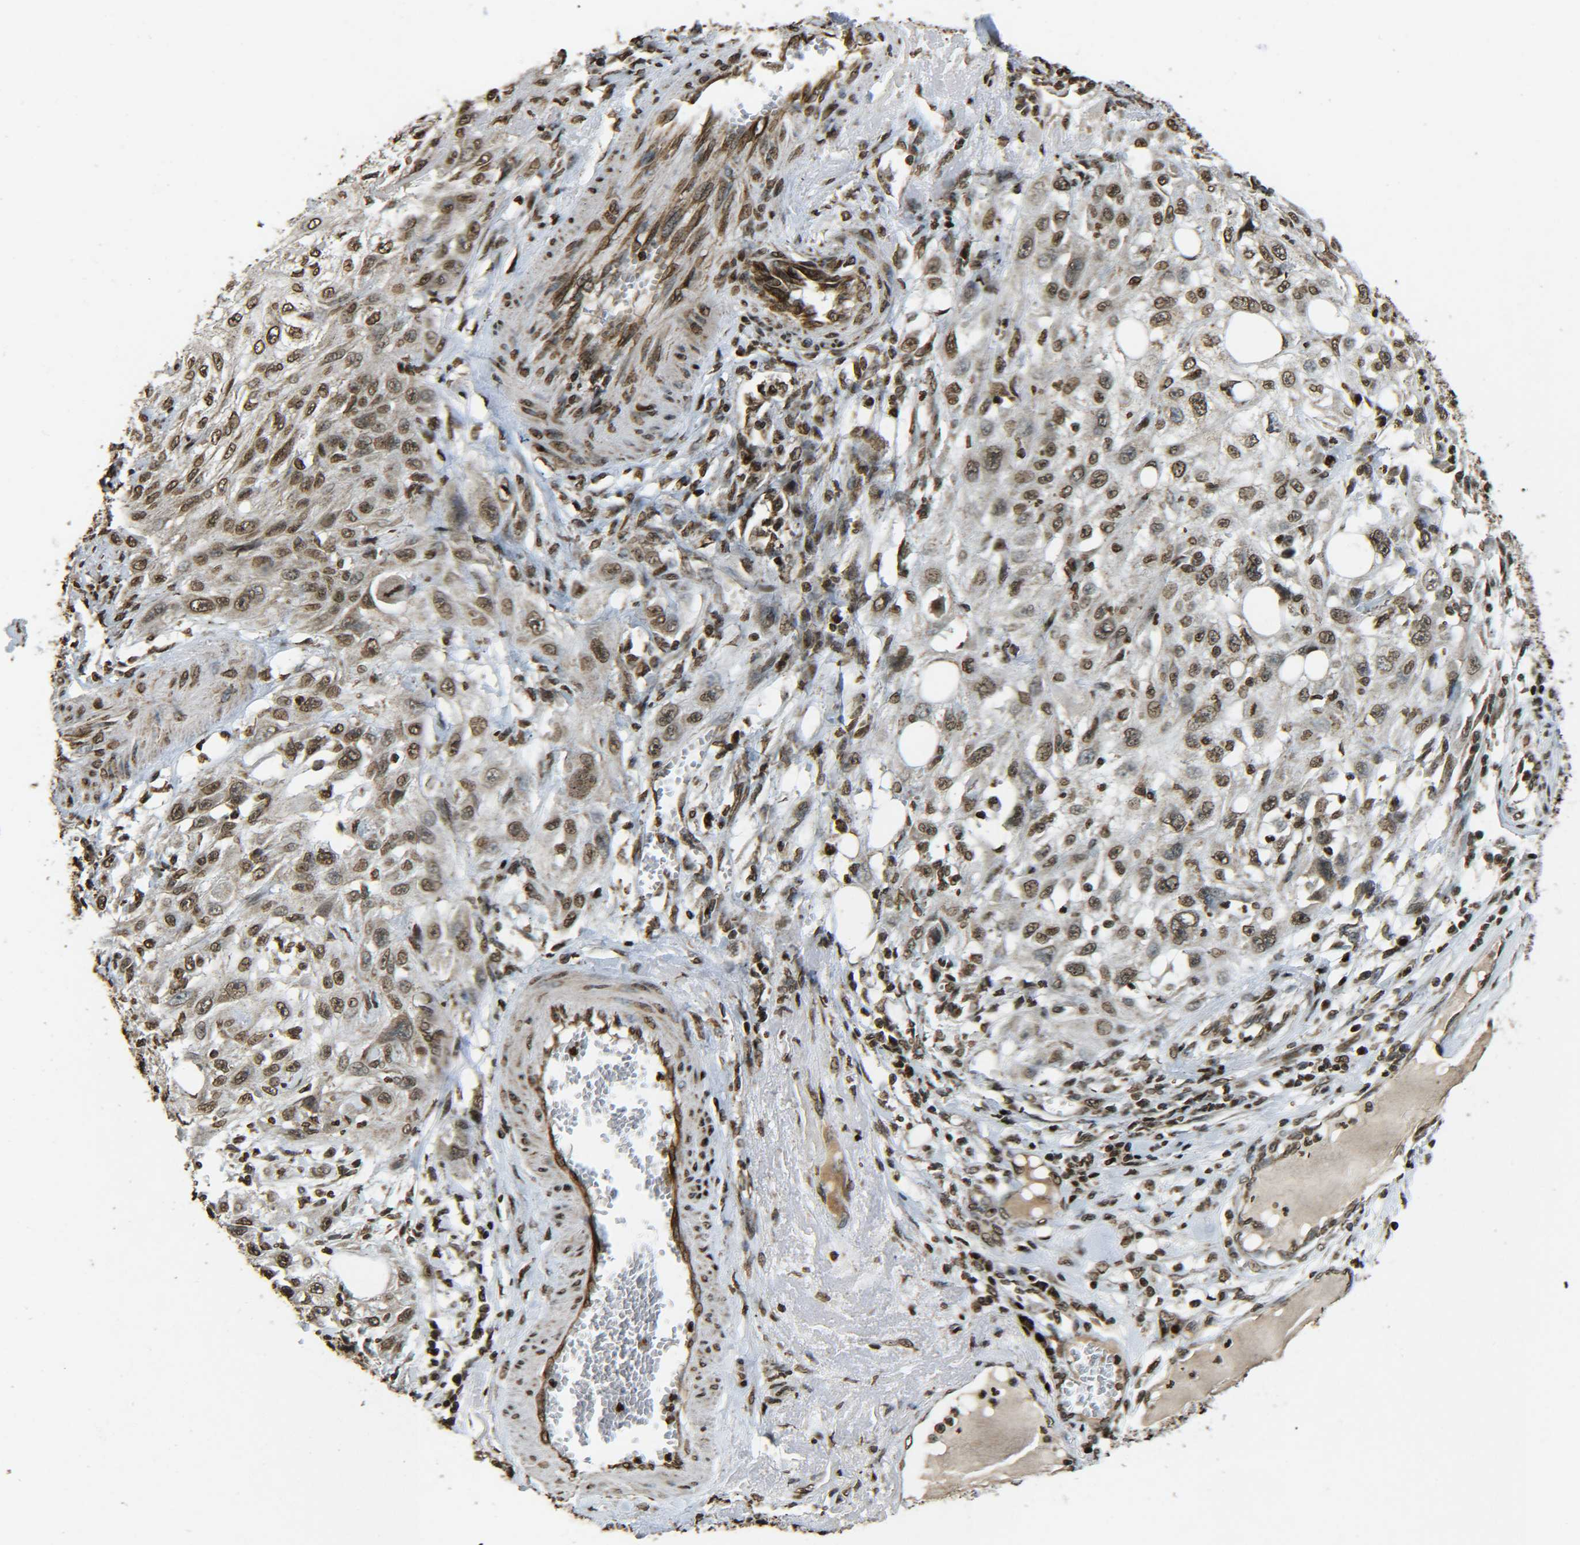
{"staining": {"intensity": "moderate", "quantity": ">75%", "location": "nuclear"}, "tissue": "skin cancer", "cell_type": "Tumor cells", "image_type": "cancer", "snomed": [{"axis": "morphology", "description": "Squamous cell carcinoma, NOS"}, {"axis": "topography", "description": "Skin"}], "caption": "Skin cancer (squamous cell carcinoma) tissue displays moderate nuclear staining in about >75% of tumor cells (DAB (3,3'-diaminobenzidine) IHC, brown staining for protein, blue staining for nuclei).", "gene": "NEUROG2", "patient": {"sex": "male", "age": 75}}